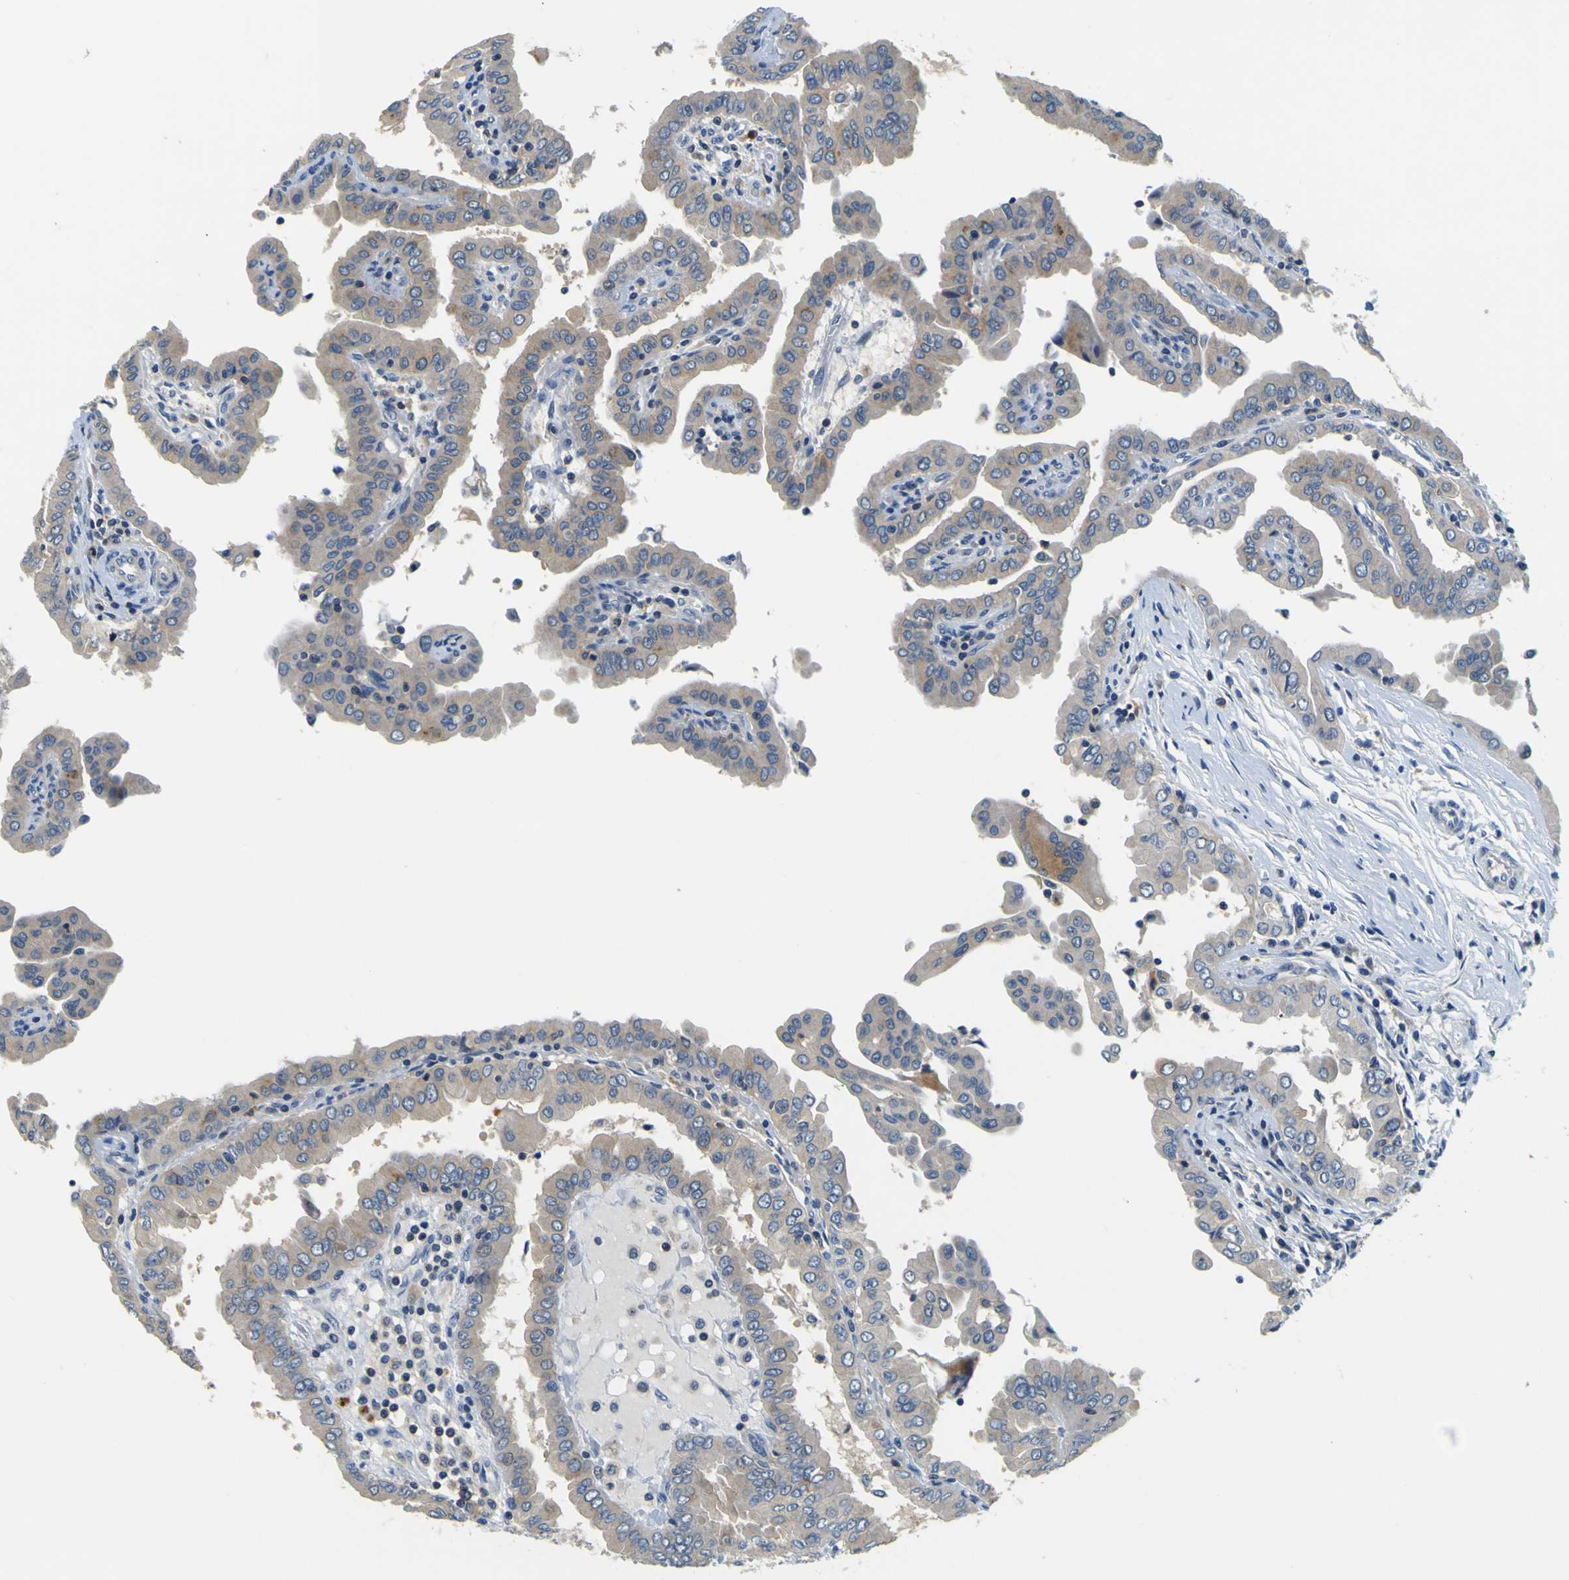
{"staining": {"intensity": "weak", "quantity": ">75%", "location": "cytoplasmic/membranous"}, "tissue": "thyroid cancer", "cell_type": "Tumor cells", "image_type": "cancer", "snomed": [{"axis": "morphology", "description": "Papillary adenocarcinoma, NOS"}, {"axis": "topography", "description": "Thyroid gland"}], "caption": "Approximately >75% of tumor cells in human thyroid papillary adenocarcinoma display weak cytoplasmic/membranous protein positivity as visualized by brown immunohistochemical staining.", "gene": "TNIK", "patient": {"sex": "male", "age": 33}}